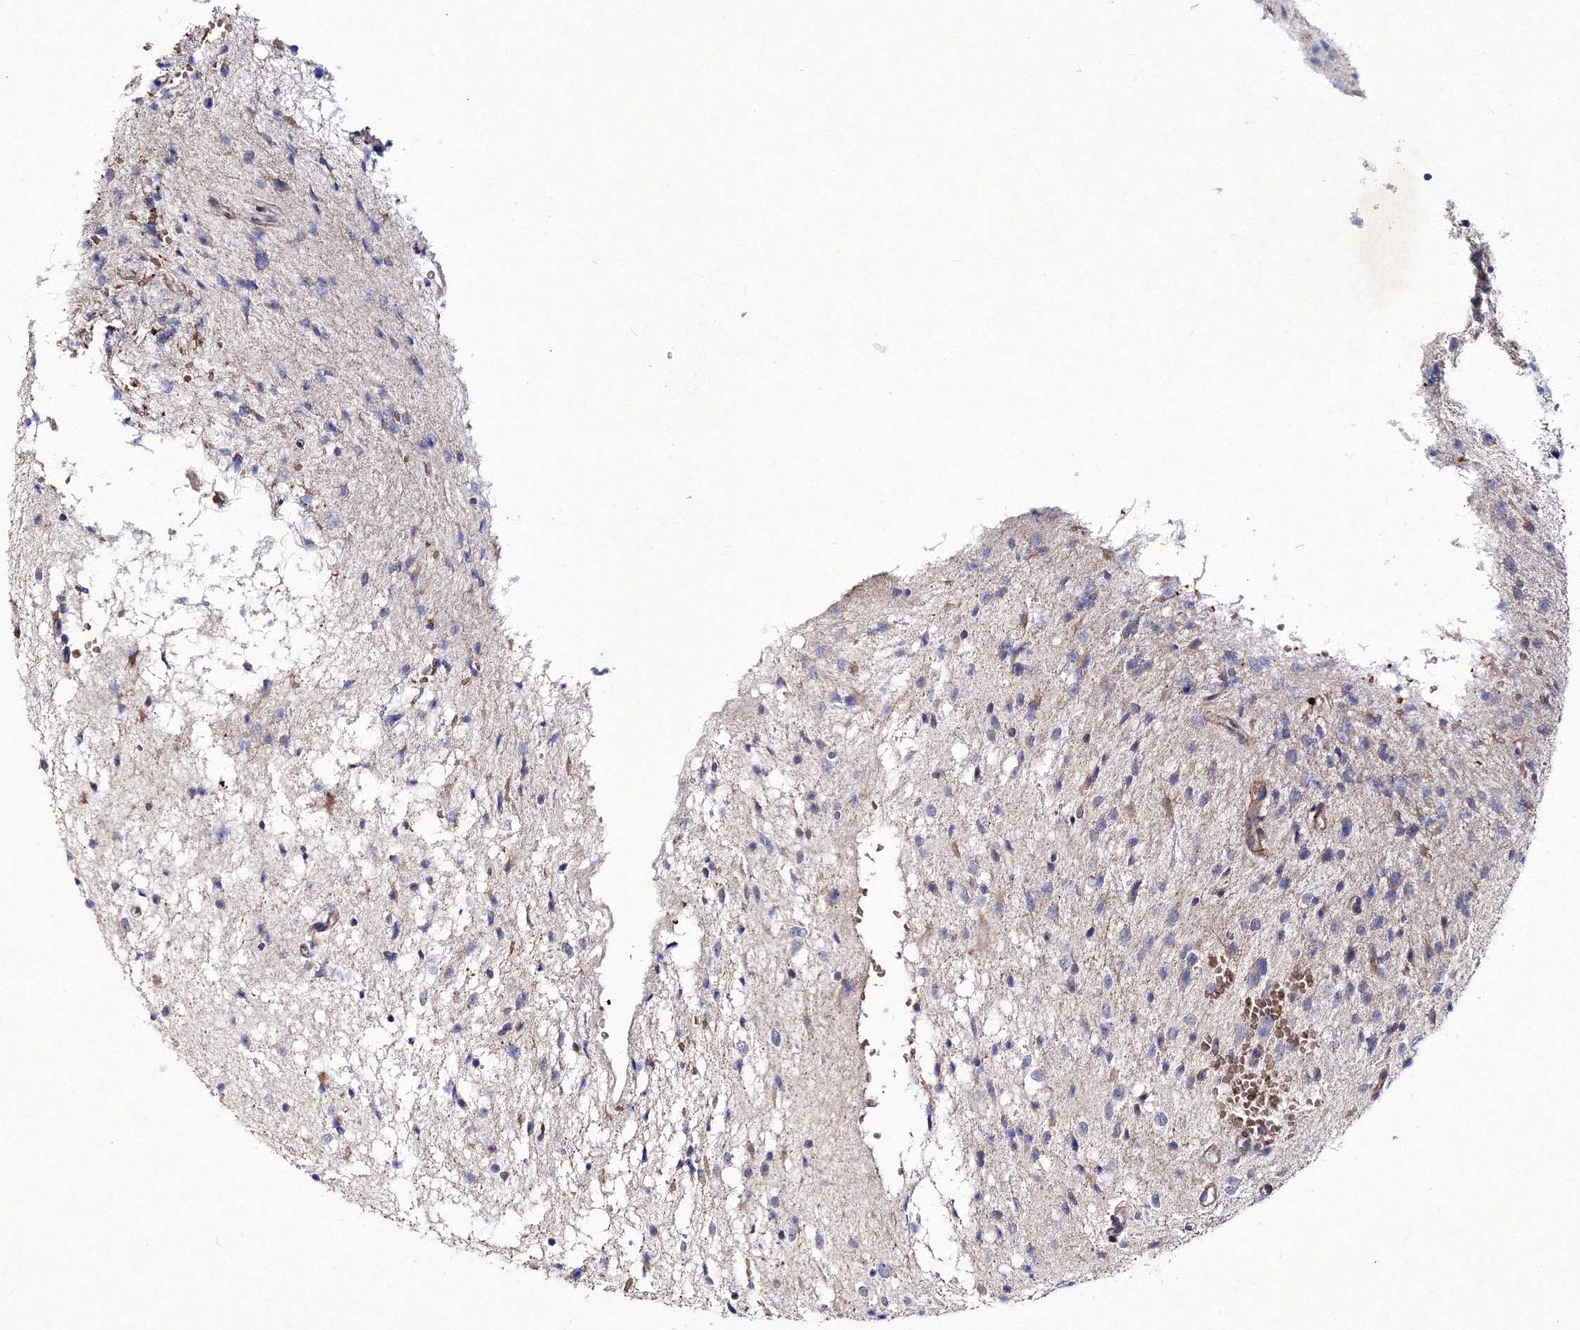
{"staining": {"intensity": "negative", "quantity": "none", "location": "none"}, "tissue": "glioma", "cell_type": "Tumor cells", "image_type": "cancer", "snomed": [{"axis": "morphology", "description": "Glioma, malignant, Low grade"}, {"axis": "topography", "description": "Brain"}], "caption": "DAB immunohistochemical staining of human glioma displays no significant staining in tumor cells. (DAB (3,3'-diaminobenzidine) IHC visualized using brightfield microscopy, high magnification).", "gene": "C11orf52", "patient": {"sex": "female", "age": 37}}